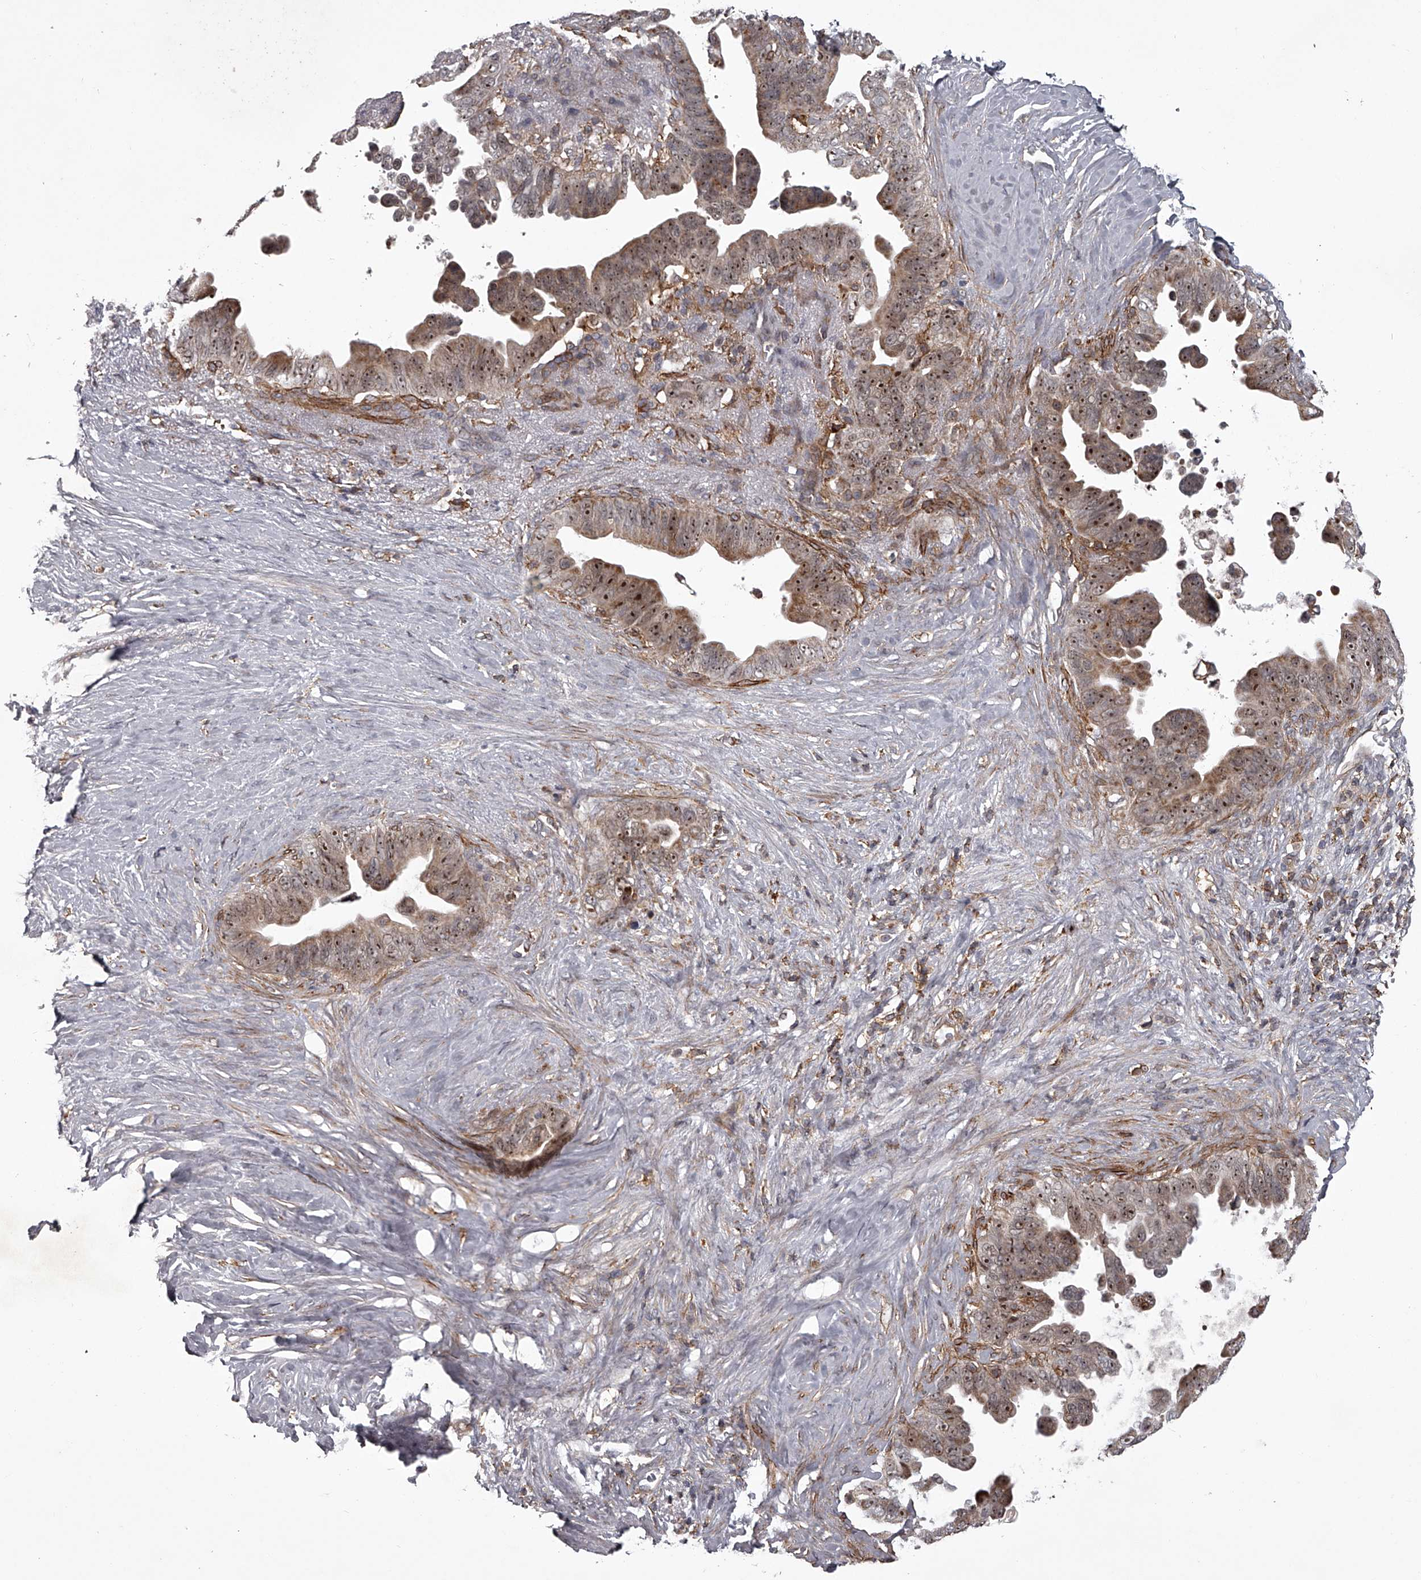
{"staining": {"intensity": "moderate", "quantity": ">75%", "location": "cytoplasmic/membranous,nuclear"}, "tissue": "pancreatic cancer", "cell_type": "Tumor cells", "image_type": "cancer", "snomed": [{"axis": "morphology", "description": "Adenocarcinoma, NOS"}, {"axis": "topography", "description": "Pancreas"}], "caption": "Protein analysis of adenocarcinoma (pancreatic) tissue demonstrates moderate cytoplasmic/membranous and nuclear expression in about >75% of tumor cells. (DAB (3,3'-diaminobenzidine) IHC, brown staining for protein, blue staining for nuclei).", "gene": "RRP36", "patient": {"sex": "female", "age": 72}}